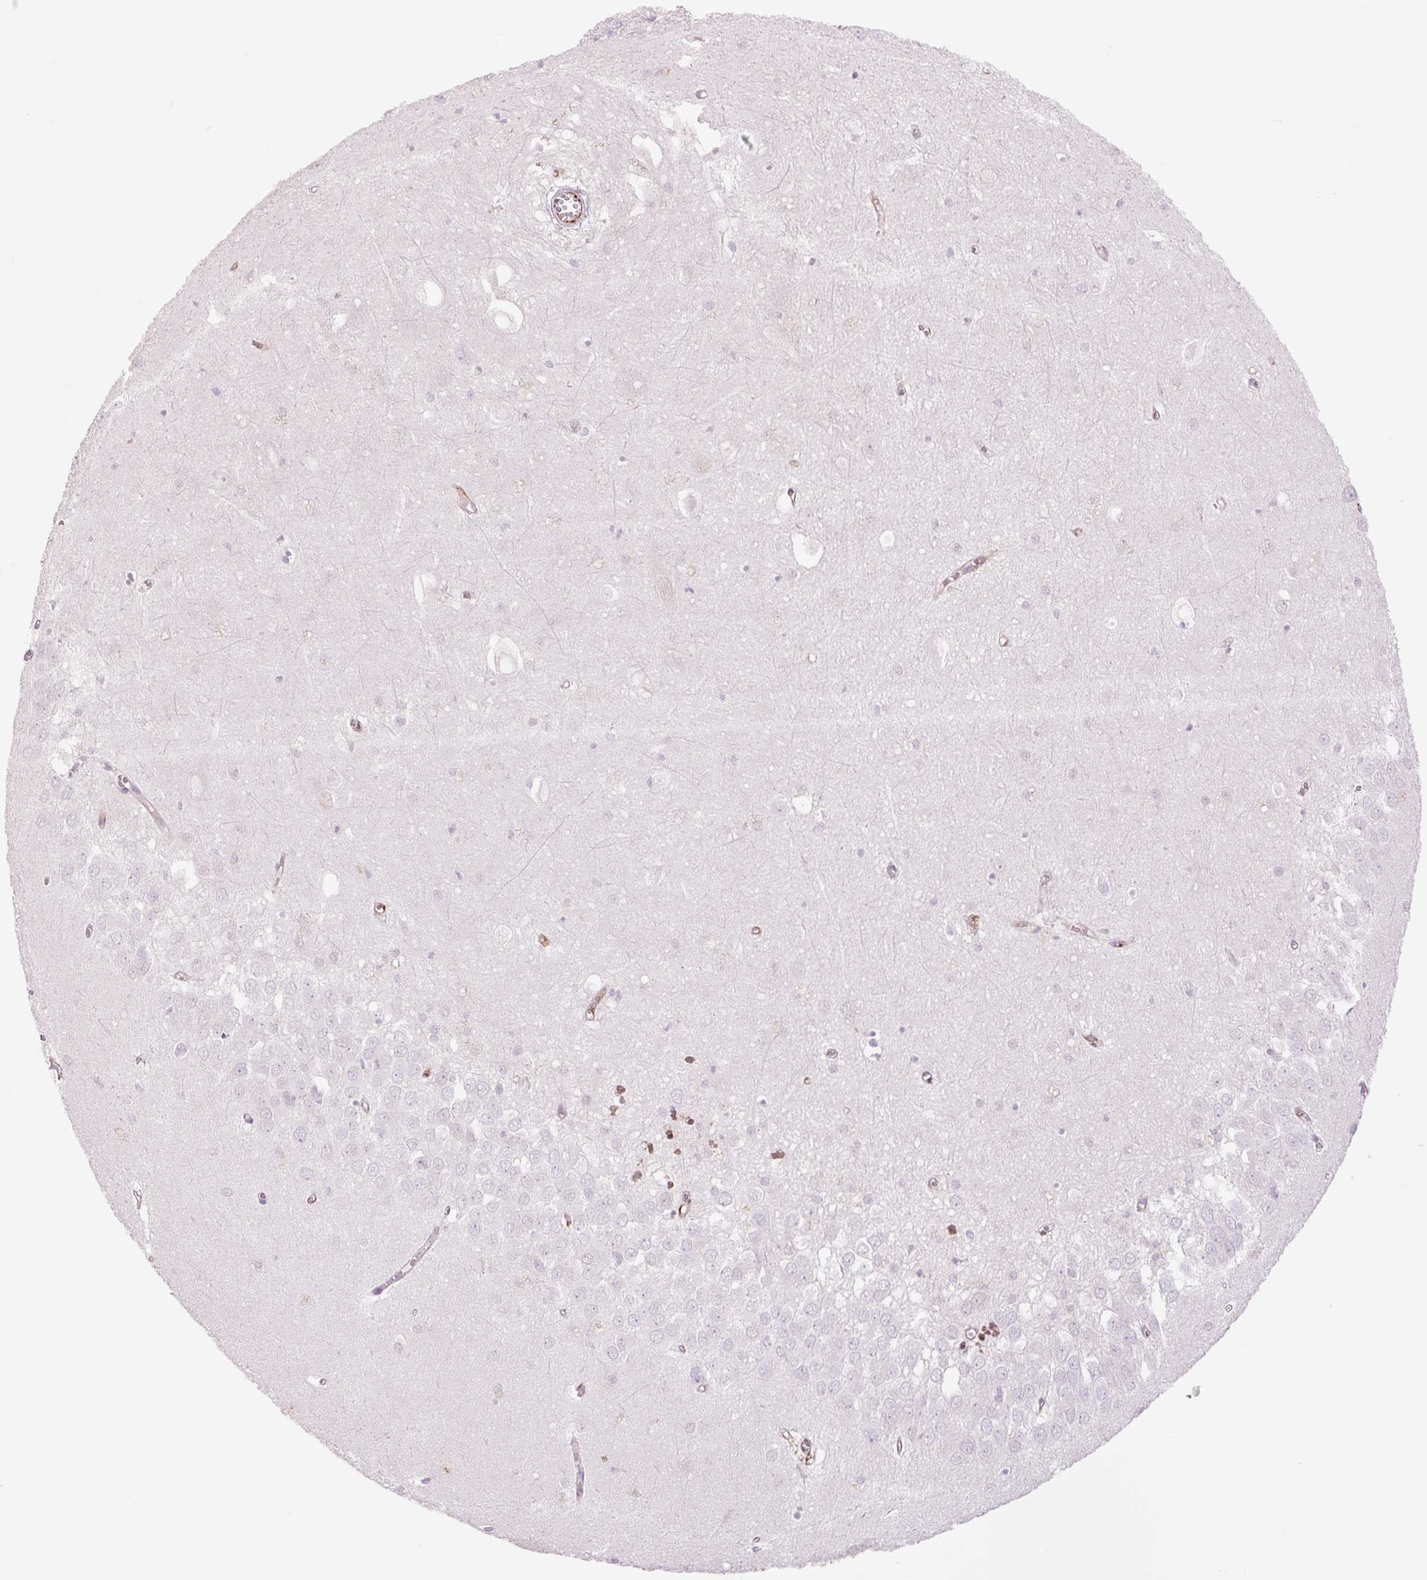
{"staining": {"intensity": "negative", "quantity": "none", "location": "none"}, "tissue": "hippocampus", "cell_type": "Glial cells", "image_type": "normal", "snomed": [{"axis": "morphology", "description": "Normal tissue, NOS"}, {"axis": "topography", "description": "Hippocampus"}], "caption": "This is a image of immunohistochemistry staining of normal hippocampus, which shows no positivity in glial cells. (Stains: DAB IHC with hematoxylin counter stain, Microscopy: brightfield microscopy at high magnification).", "gene": "ZFYVE21", "patient": {"sex": "female", "age": 64}}